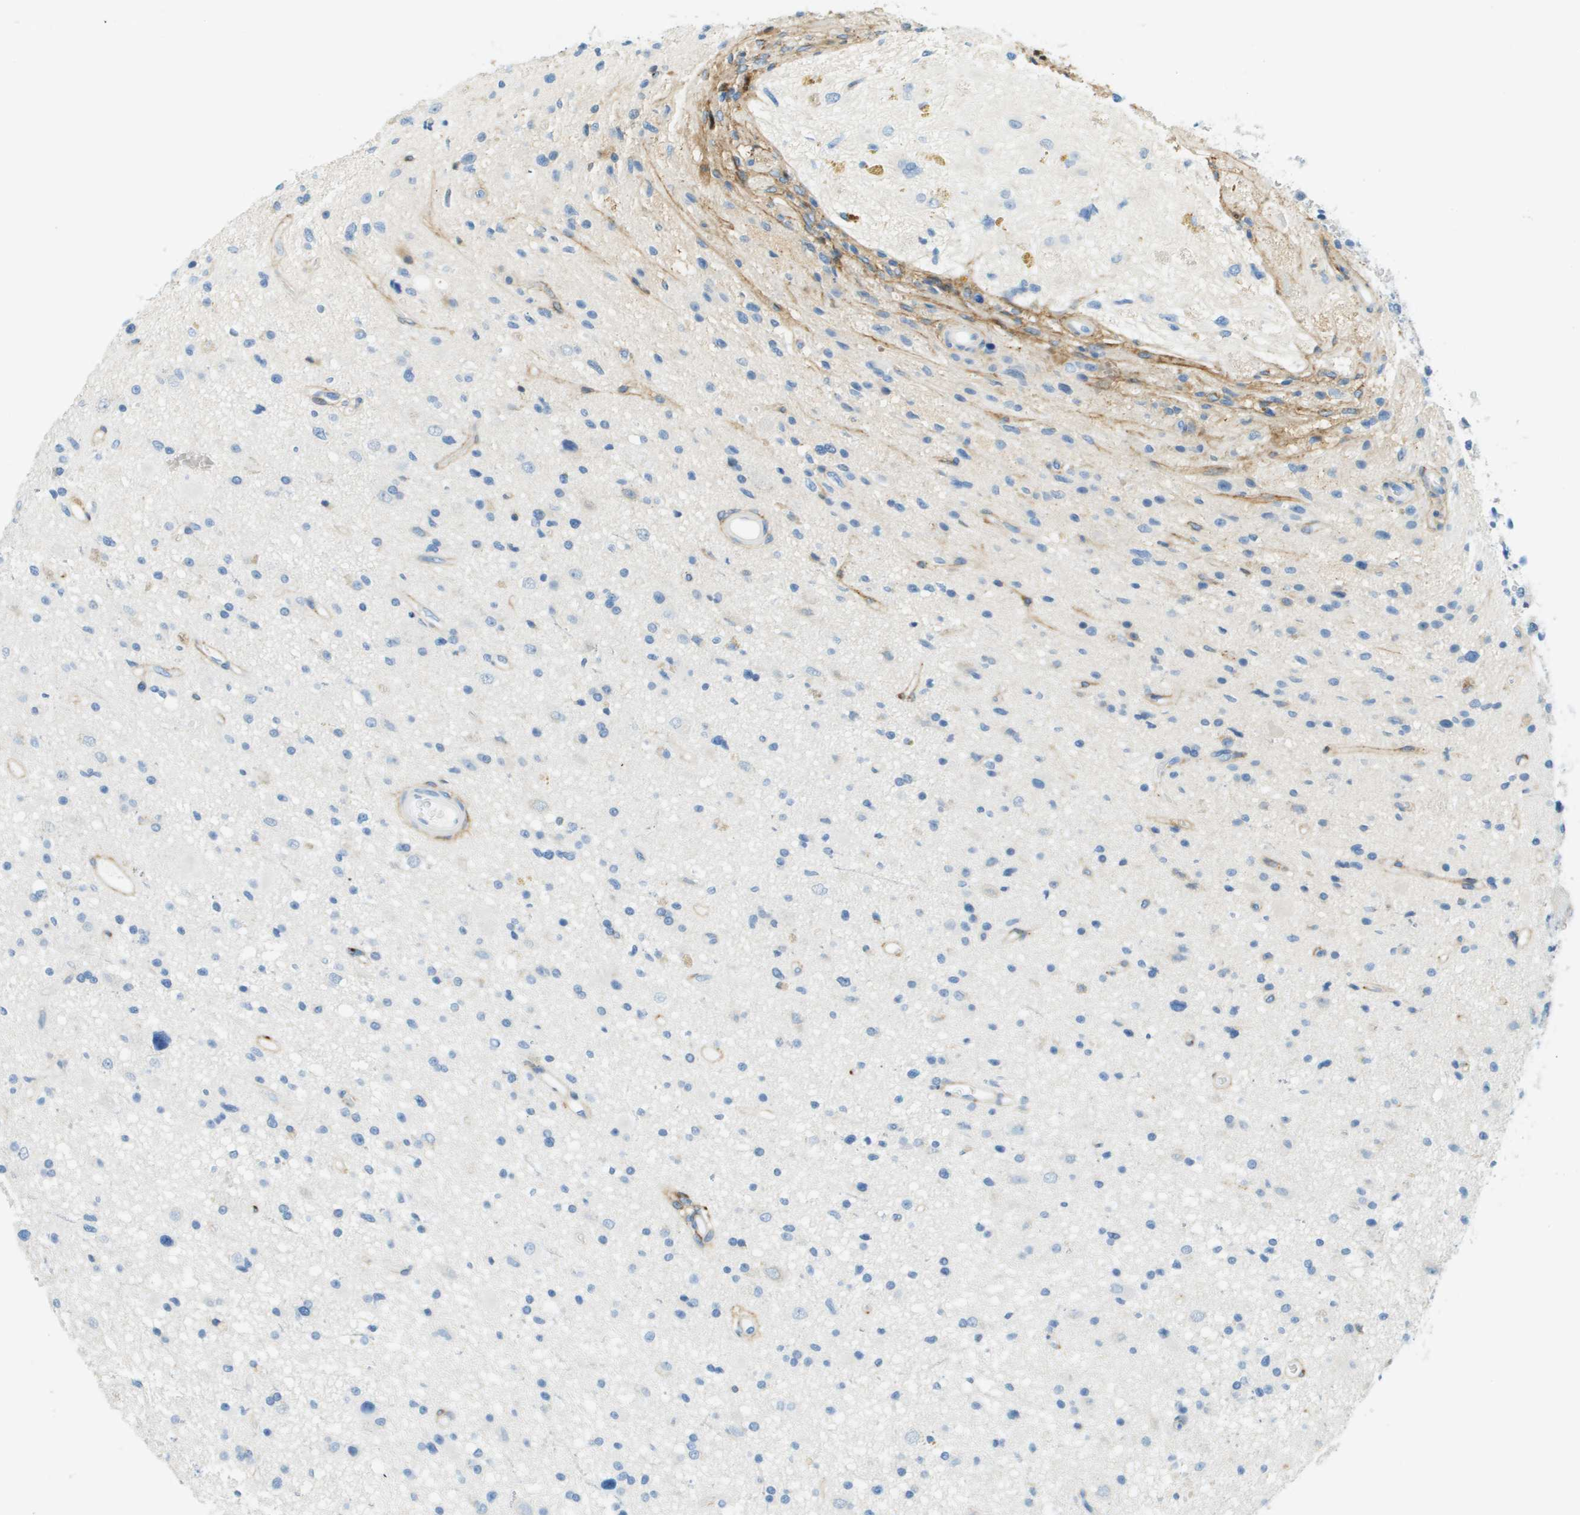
{"staining": {"intensity": "negative", "quantity": "none", "location": "none"}, "tissue": "glioma", "cell_type": "Tumor cells", "image_type": "cancer", "snomed": [{"axis": "morphology", "description": "Glioma, malignant, High grade"}, {"axis": "topography", "description": "Brain"}], "caption": "Protein analysis of malignant glioma (high-grade) exhibits no significant staining in tumor cells.", "gene": "DCN", "patient": {"sex": "male", "age": 33}}